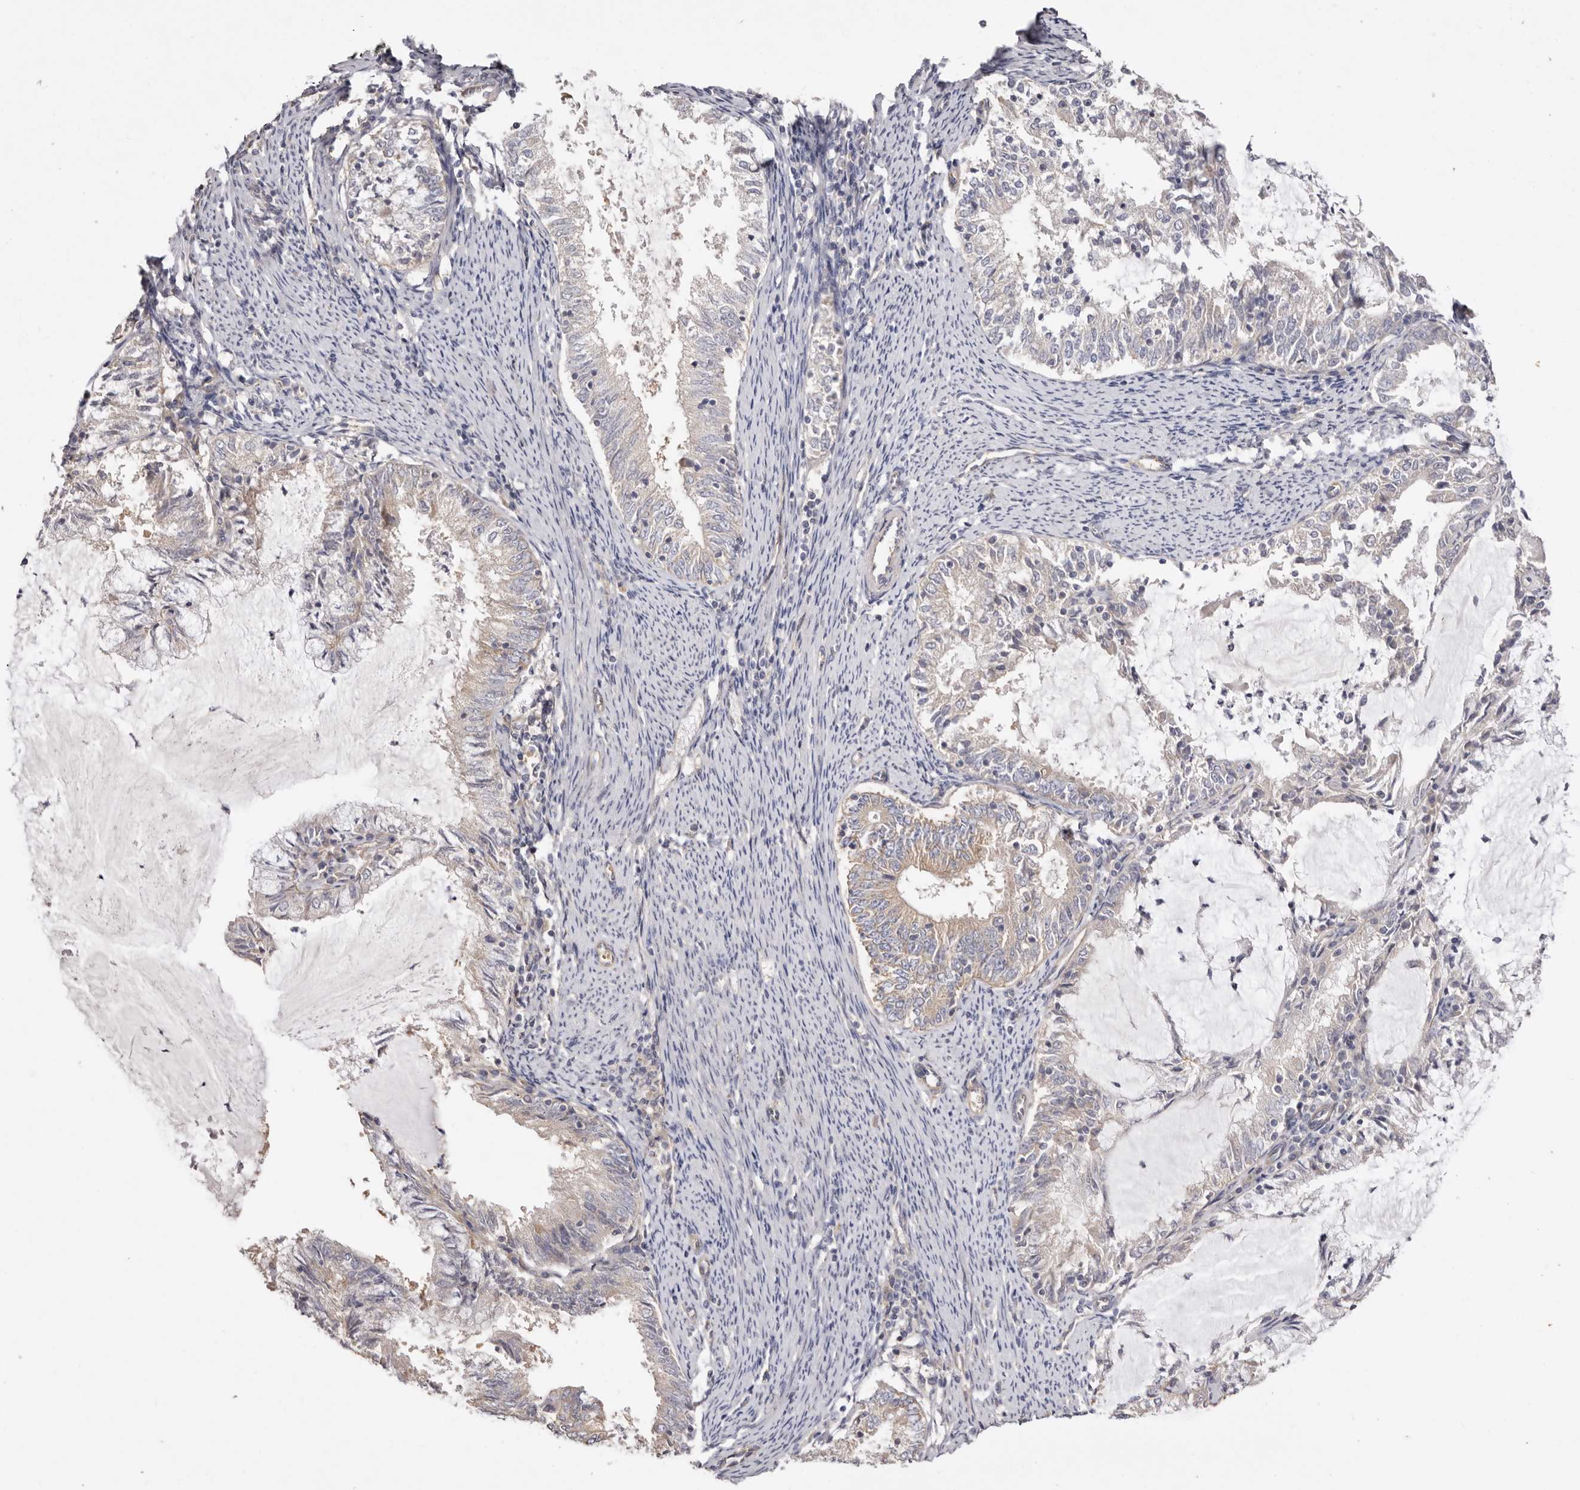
{"staining": {"intensity": "weak", "quantity": "<25%", "location": "cytoplasmic/membranous"}, "tissue": "endometrial cancer", "cell_type": "Tumor cells", "image_type": "cancer", "snomed": [{"axis": "morphology", "description": "Adenocarcinoma, NOS"}, {"axis": "topography", "description": "Endometrium"}], "caption": "Endometrial adenocarcinoma was stained to show a protein in brown. There is no significant staining in tumor cells.", "gene": "FAM167B", "patient": {"sex": "female", "age": 57}}